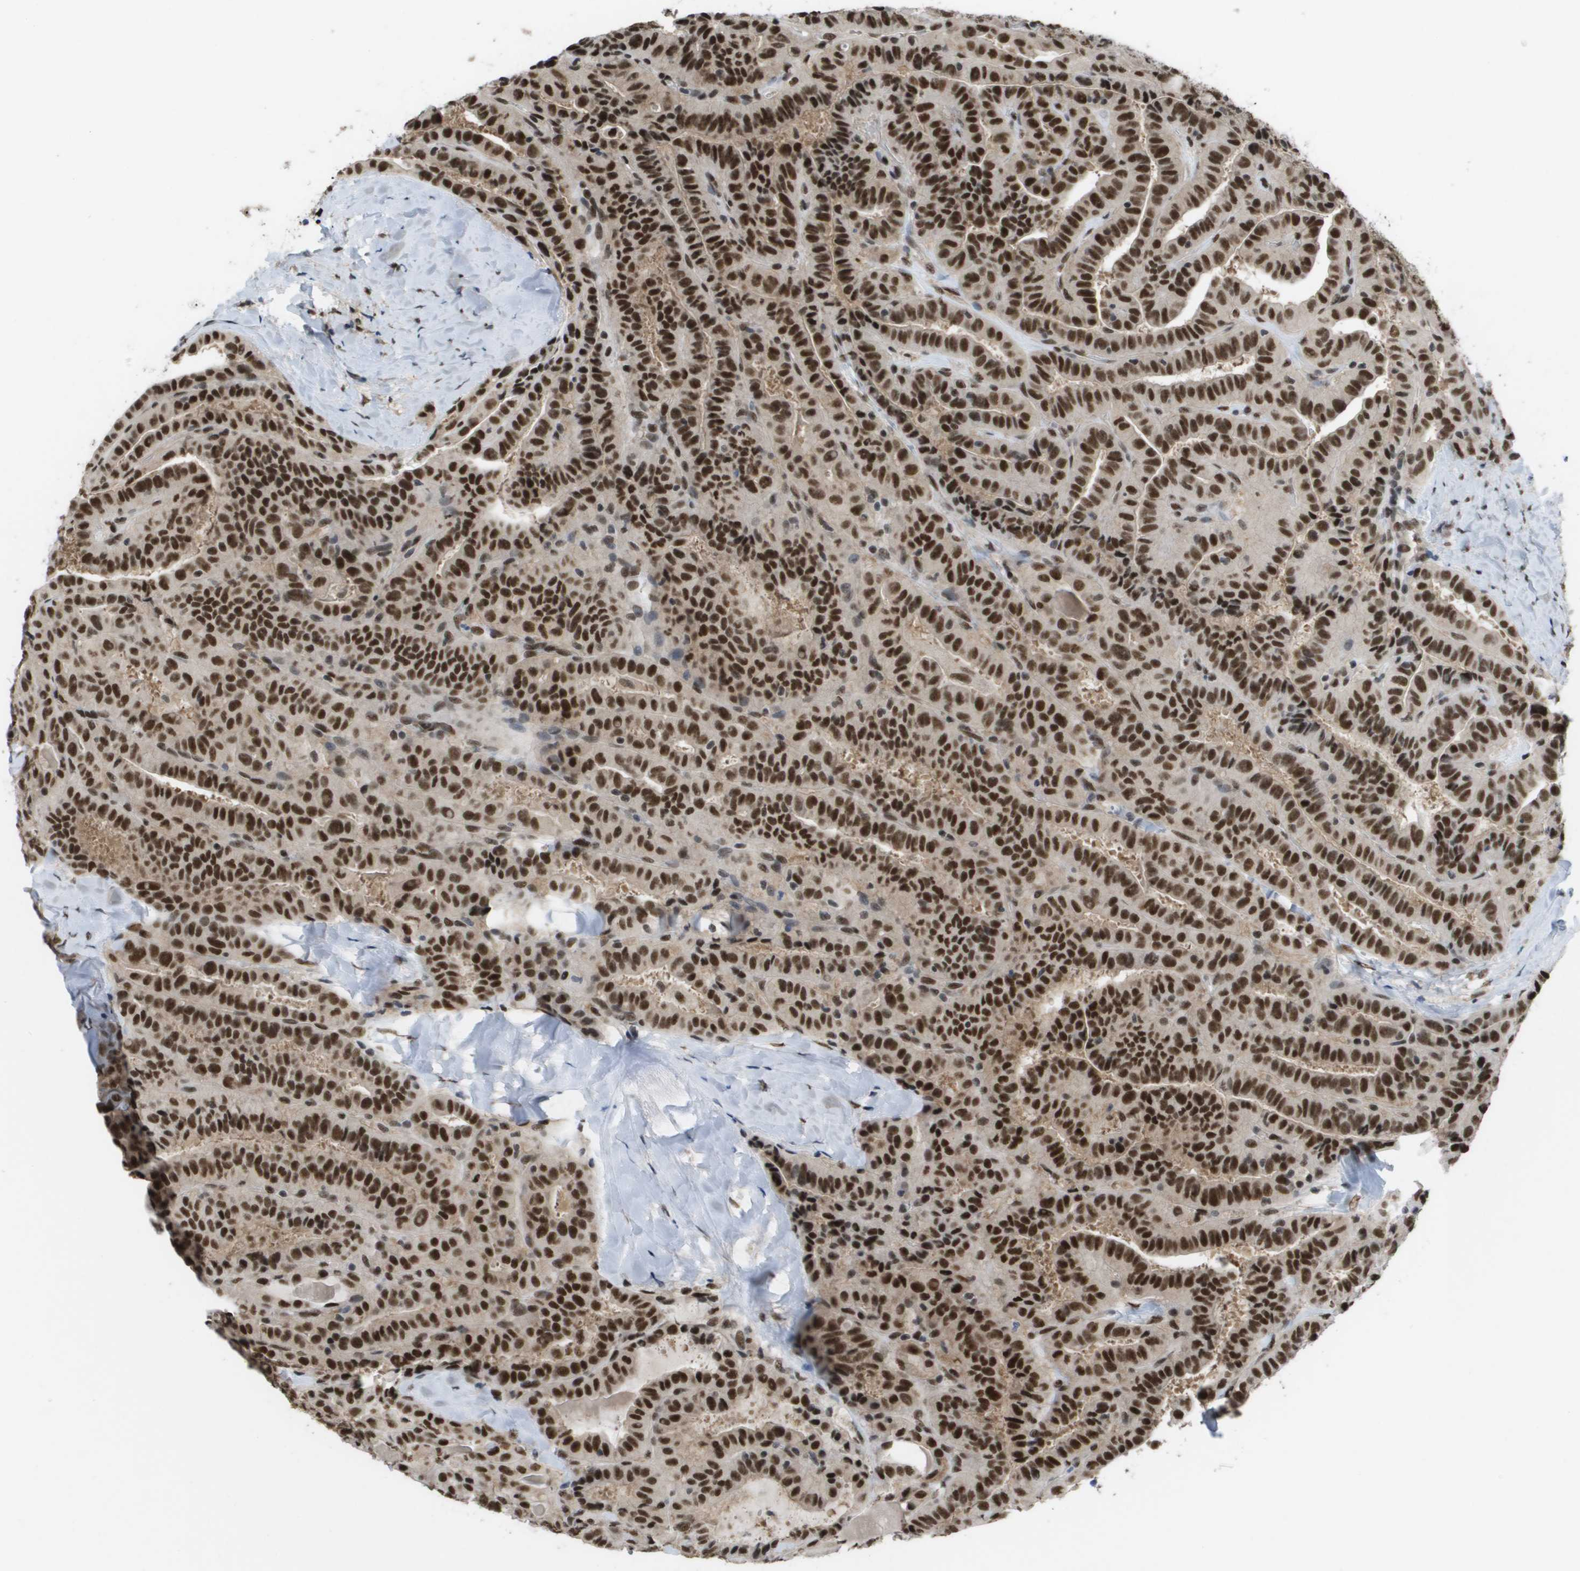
{"staining": {"intensity": "strong", "quantity": ">75%", "location": "nuclear"}, "tissue": "thyroid cancer", "cell_type": "Tumor cells", "image_type": "cancer", "snomed": [{"axis": "morphology", "description": "Papillary adenocarcinoma, NOS"}, {"axis": "topography", "description": "Thyroid gland"}], "caption": "Immunohistochemical staining of thyroid papillary adenocarcinoma displays high levels of strong nuclear protein expression in about >75% of tumor cells.", "gene": "CDT1", "patient": {"sex": "male", "age": 77}}